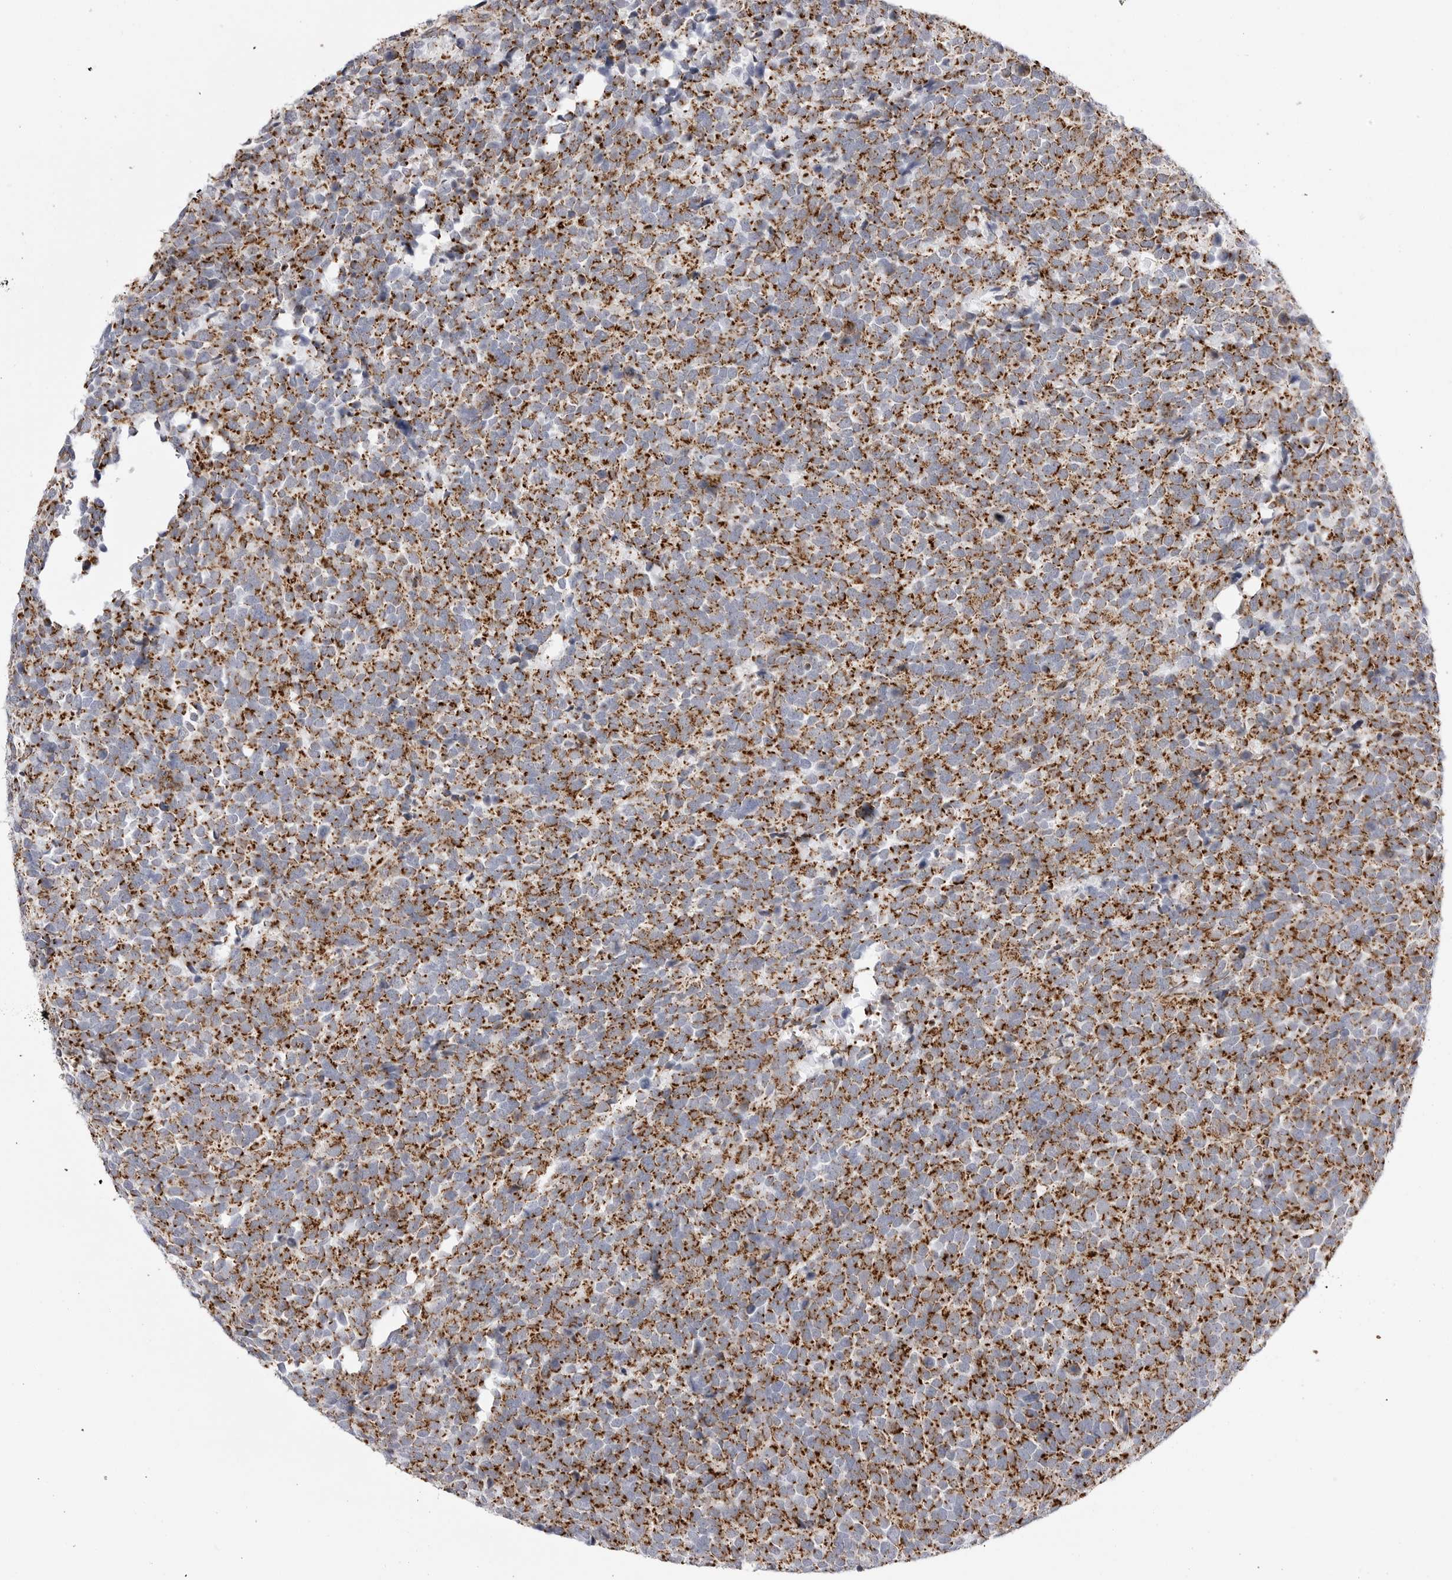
{"staining": {"intensity": "strong", "quantity": ">75%", "location": "cytoplasmic/membranous"}, "tissue": "urothelial cancer", "cell_type": "Tumor cells", "image_type": "cancer", "snomed": [{"axis": "morphology", "description": "Urothelial carcinoma, High grade"}, {"axis": "topography", "description": "Urinary bladder"}], "caption": "Brown immunohistochemical staining in human urothelial cancer reveals strong cytoplasmic/membranous expression in about >75% of tumor cells.", "gene": "ATP5IF1", "patient": {"sex": "female", "age": 82}}